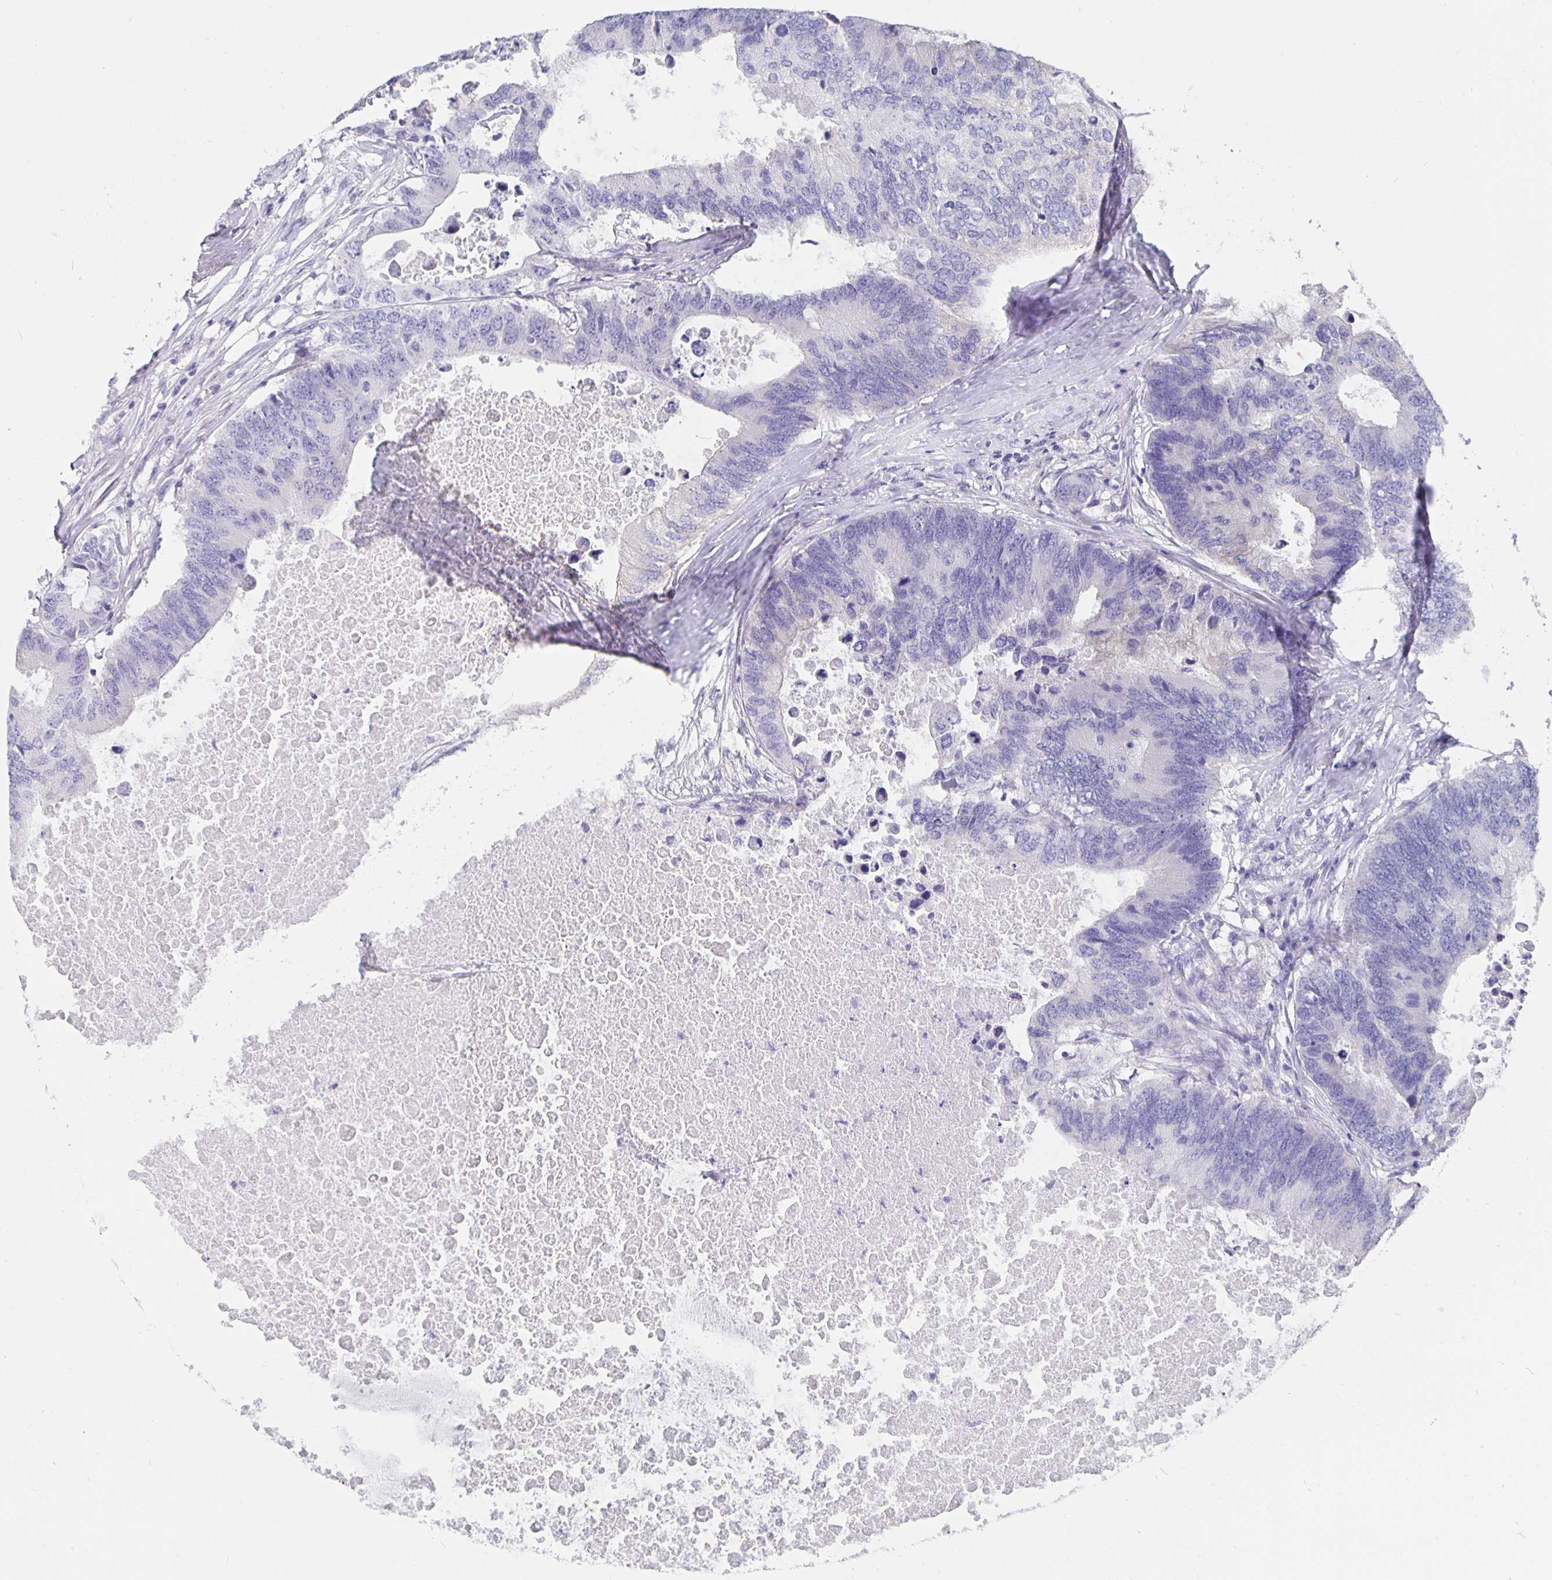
{"staining": {"intensity": "negative", "quantity": "none", "location": "none"}, "tissue": "colorectal cancer", "cell_type": "Tumor cells", "image_type": "cancer", "snomed": [{"axis": "morphology", "description": "Adenocarcinoma, NOS"}, {"axis": "topography", "description": "Colon"}], "caption": "Tumor cells show no significant expression in adenocarcinoma (colorectal).", "gene": "CFAP74", "patient": {"sex": "male", "age": 71}}